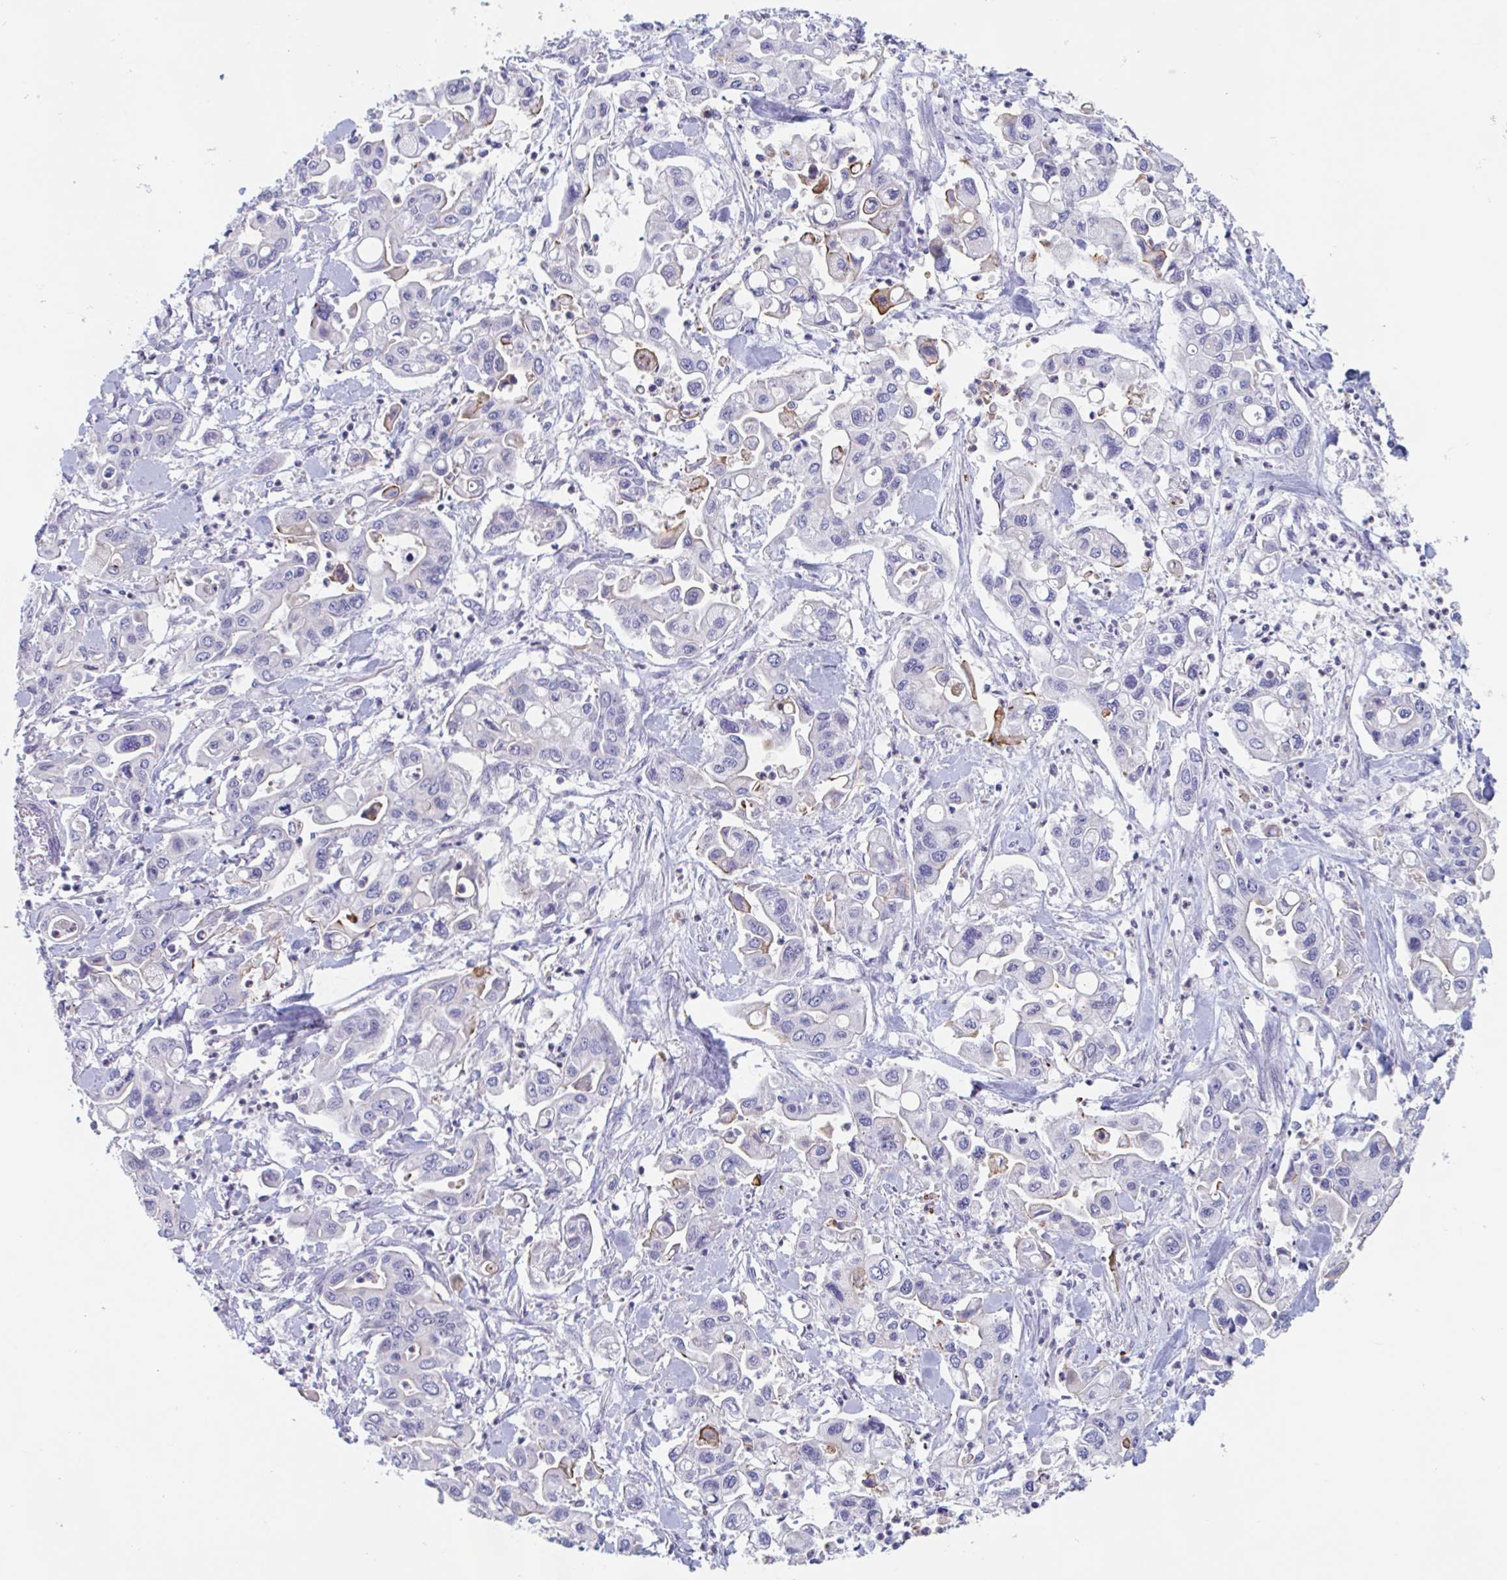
{"staining": {"intensity": "negative", "quantity": "none", "location": "none"}, "tissue": "pancreatic cancer", "cell_type": "Tumor cells", "image_type": "cancer", "snomed": [{"axis": "morphology", "description": "Adenocarcinoma, NOS"}, {"axis": "topography", "description": "Pancreas"}], "caption": "This photomicrograph is of pancreatic cancer (adenocarcinoma) stained with immunohistochemistry (IHC) to label a protein in brown with the nuclei are counter-stained blue. There is no expression in tumor cells.", "gene": "UNKL", "patient": {"sex": "male", "age": 62}}